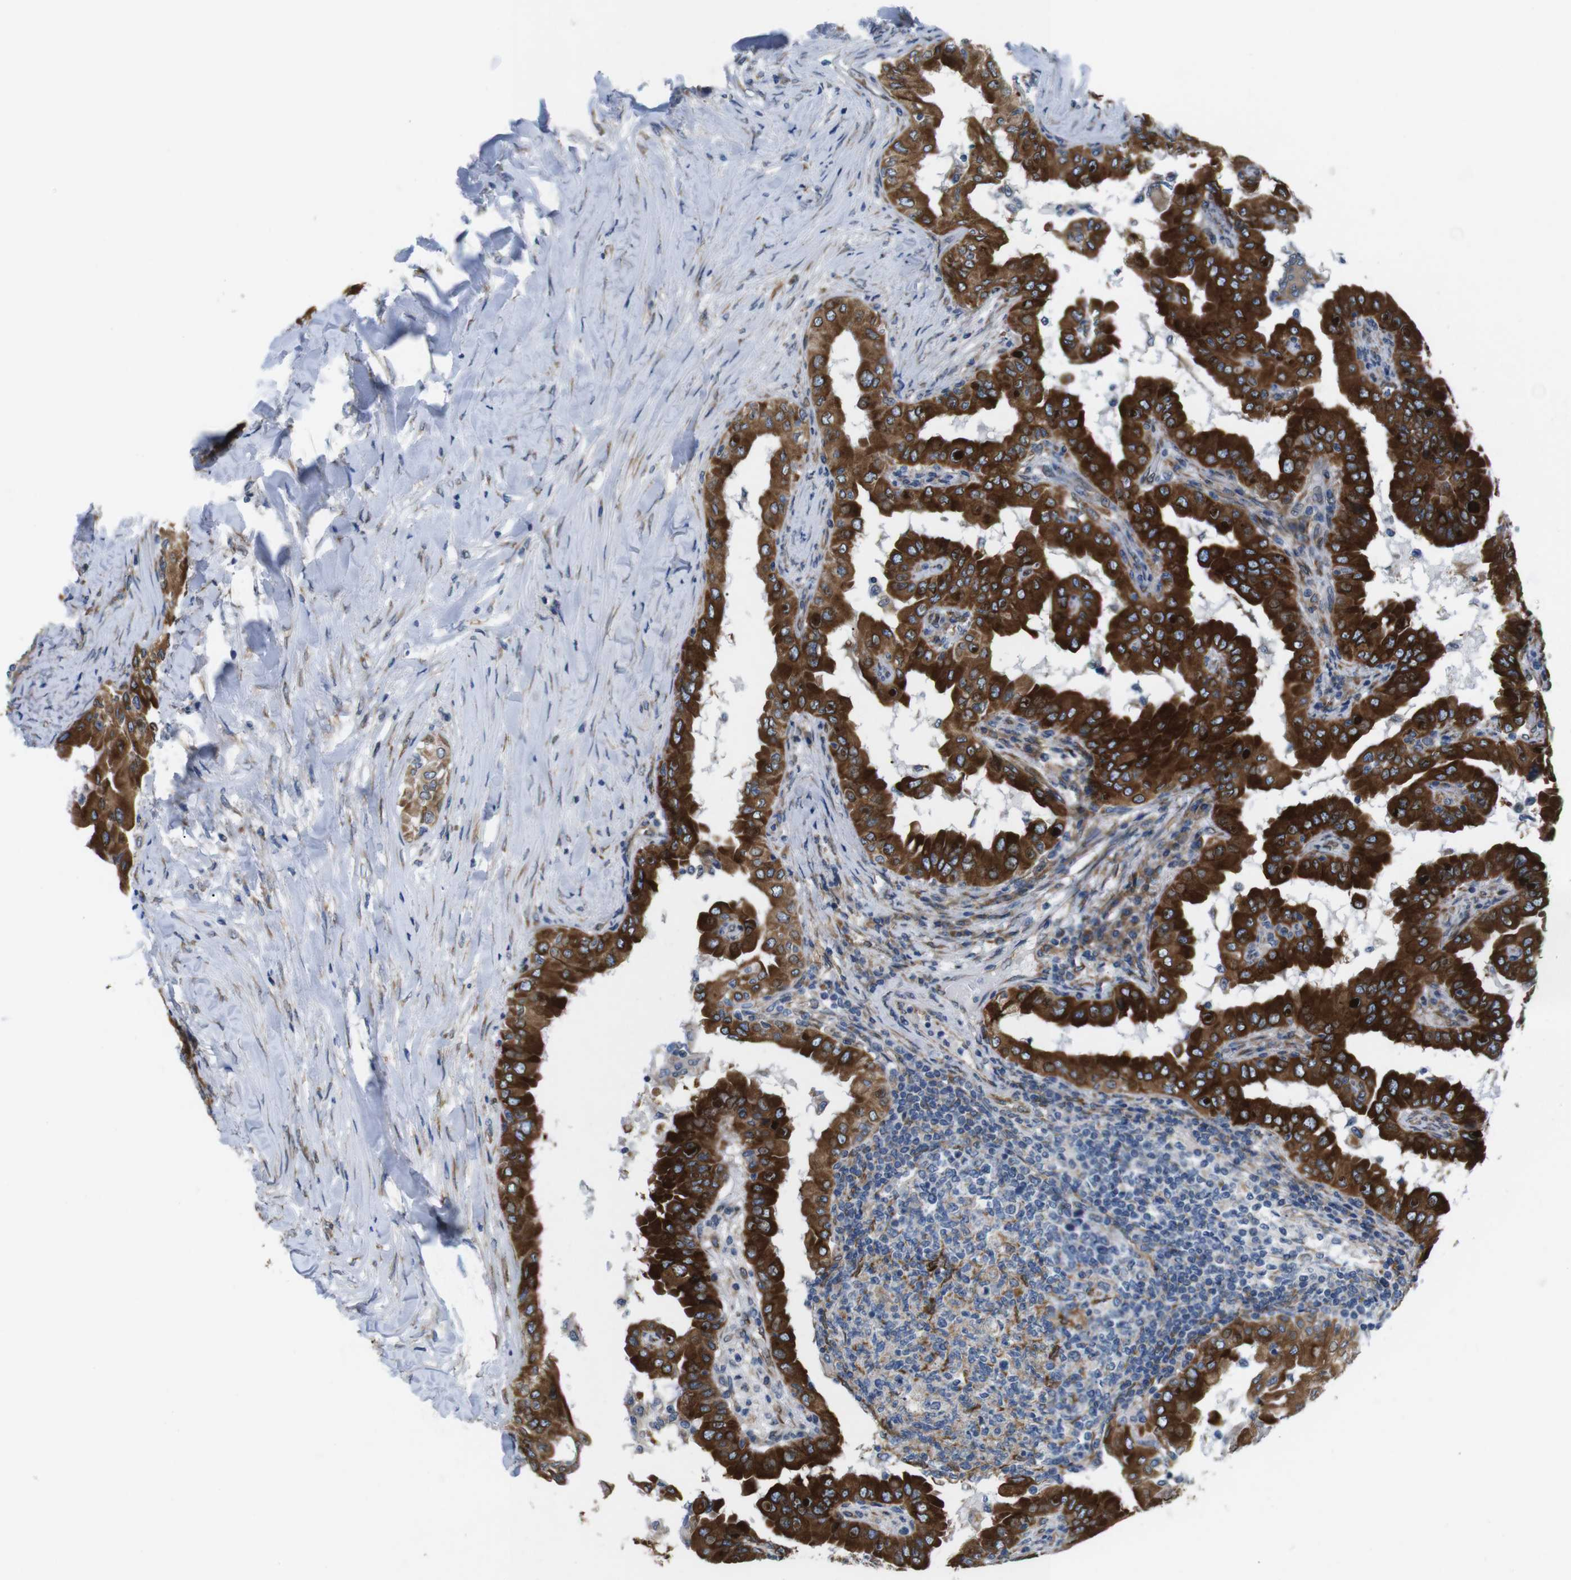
{"staining": {"intensity": "strong", "quantity": ">75%", "location": "cytoplasmic/membranous"}, "tissue": "thyroid cancer", "cell_type": "Tumor cells", "image_type": "cancer", "snomed": [{"axis": "morphology", "description": "Papillary adenocarcinoma, NOS"}, {"axis": "topography", "description": "Thyroid gland"}], "caption": "A photomicrograph showing strong cytoplasmic/membranous positivity in approximately >75% of tumor cells in thyroid cancer (papillary adenocarcinoma), as visualized by brown immunohistochemical staining.", "gene": "HACD3", "patient": {"sex": "male", "age": 33}}